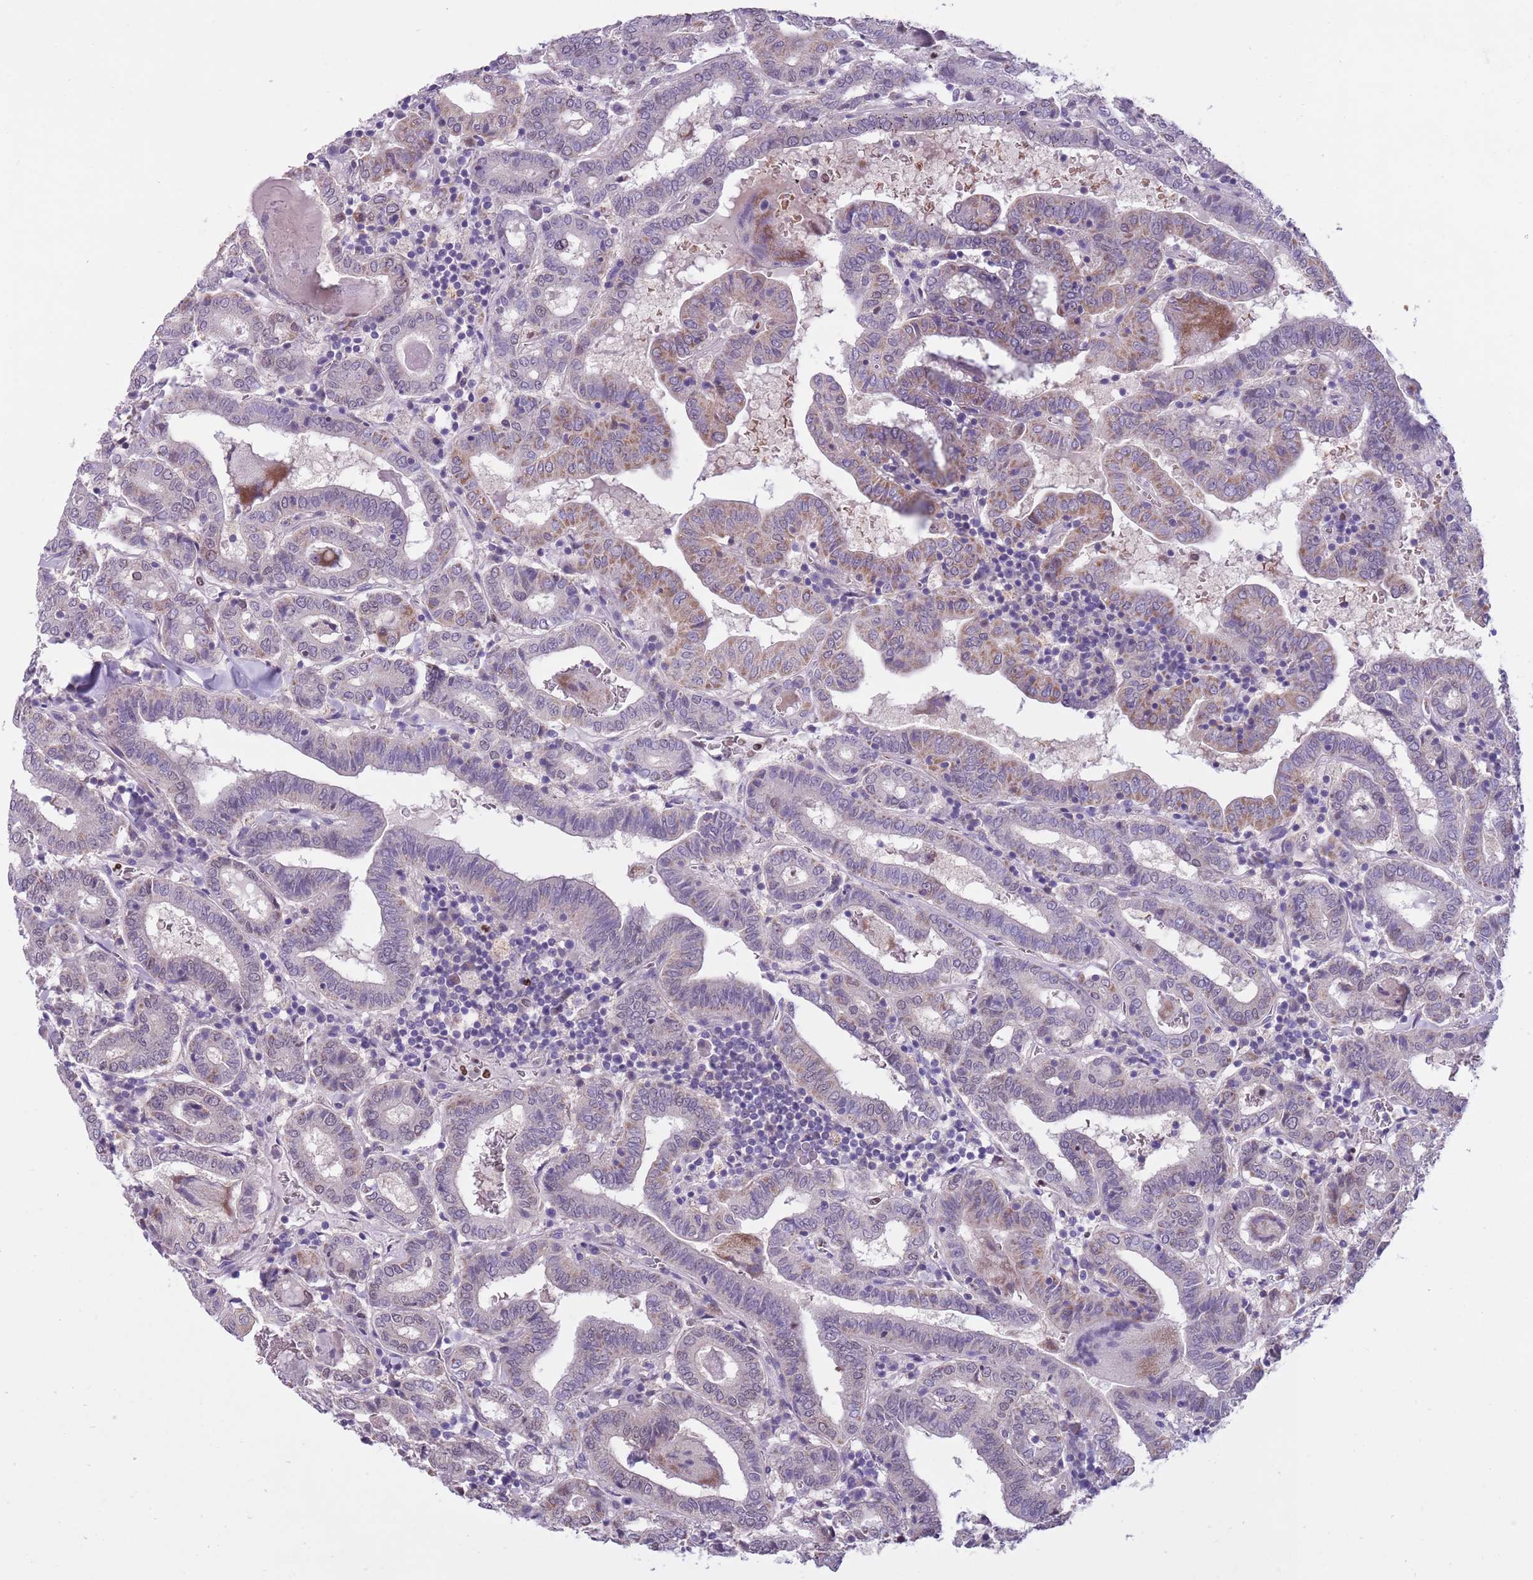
{"staining": {"intensity": "weak", "quantity": "25%-75%", "location": "cytoplasmic/membranous"}, "tissue": "thyroid cancer", "cell_type": "Tumor cells", "image_type": "cancer", "snomed": [{"axis": "morphology", "description": "Papillary adenocarcinoma, NOS"}, {"axis": "topography", "description": "Thyroid gland"}], "caption": "IHC staining of papillary adenocarcinoma (thyroid), which reveals low levels of weak cytoplasmic/membranous staining in approximately 25%-75% of tumor cells indicating weak cytoplasmic/membranous protein positivity. The staining was performed using DAB (3,3'-diaminobenzidine) (brown) for protein detection and nuclei were counterstained in hematoxylin (blue).", "gene": "ADCY7", "patient": {"sex": "female", "age": 72}}